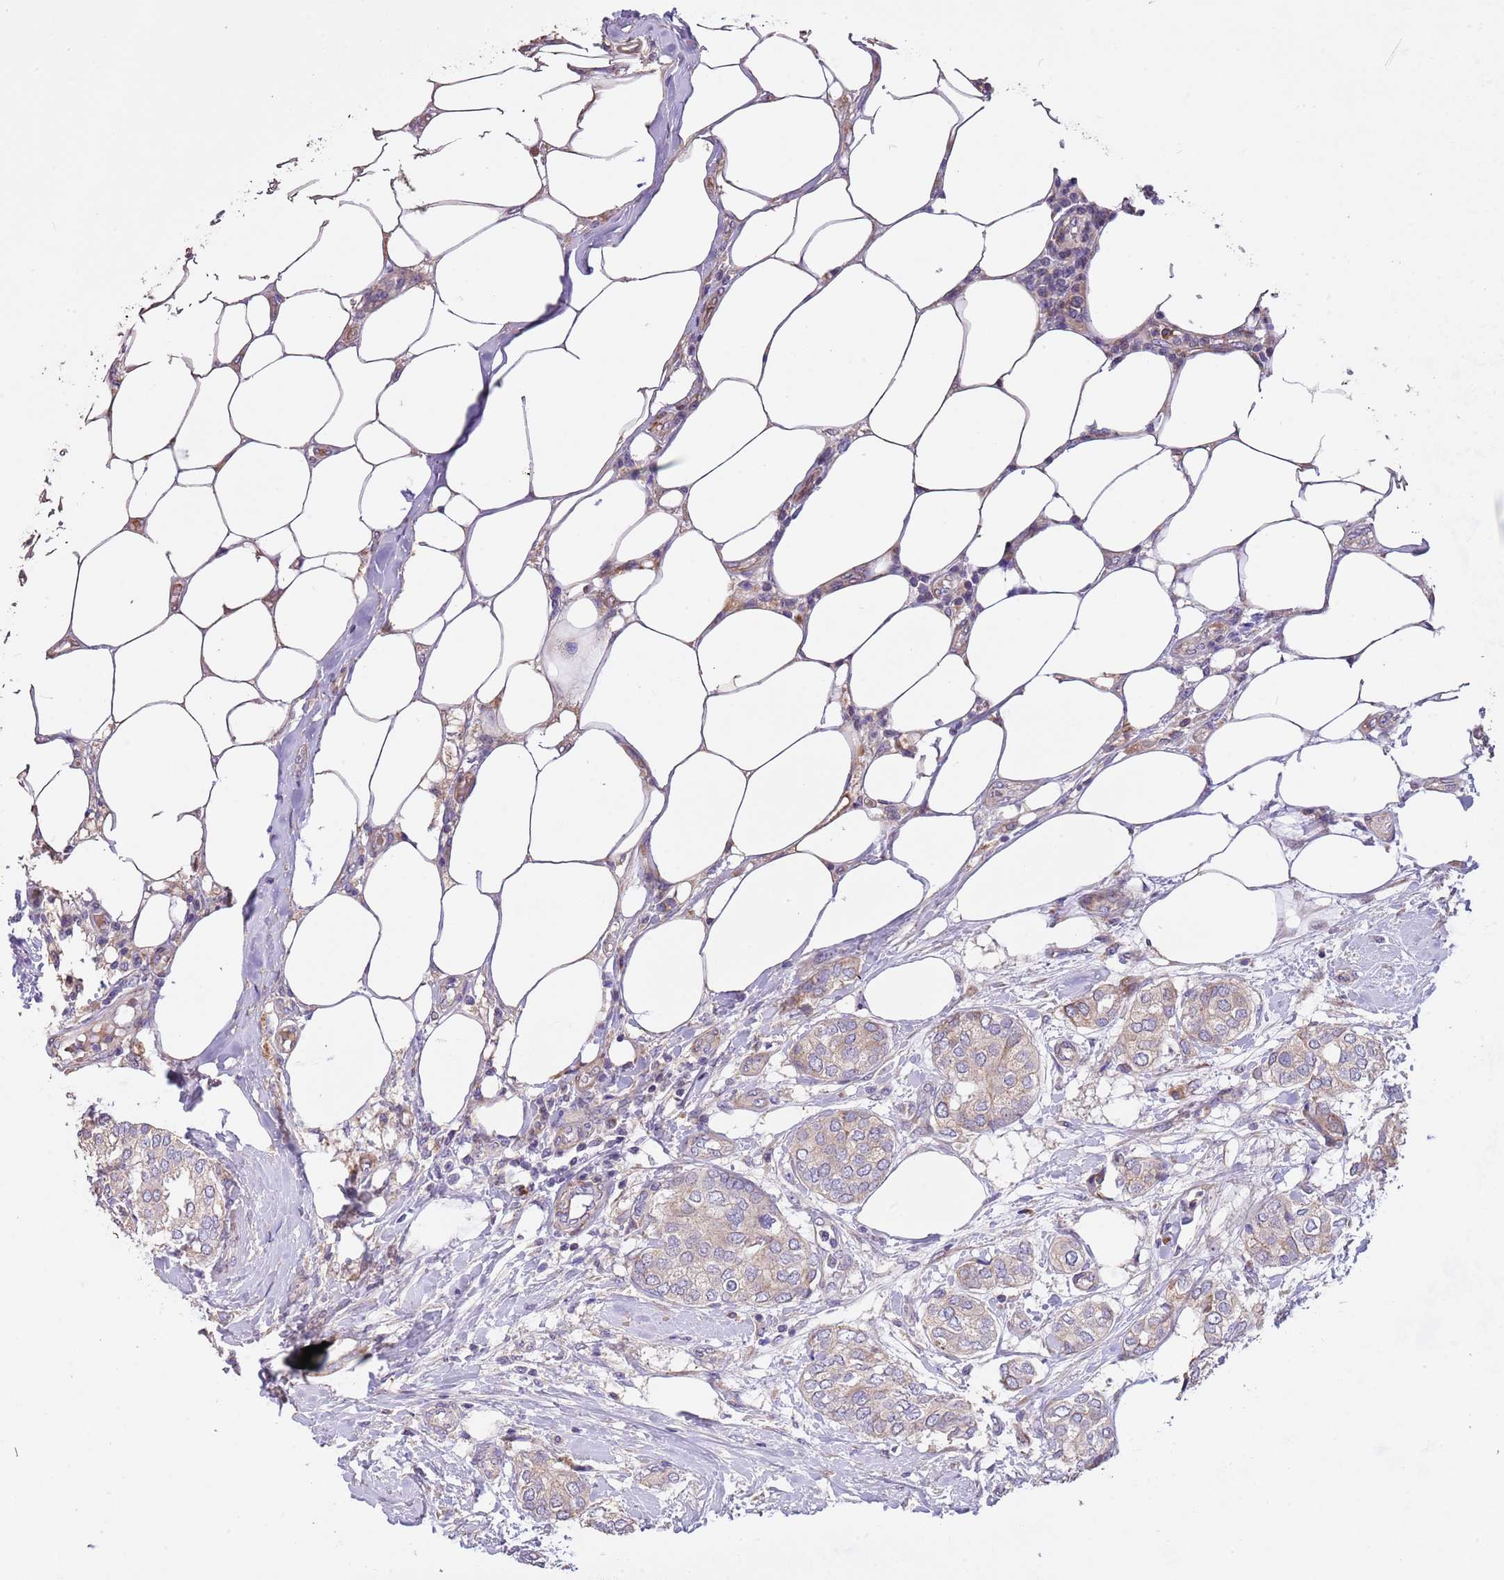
{"staining": {"intensity": "weak", "quantity": "<25%", "location": "cytoplasmic/membranous"}, "tissue": "breast cancer", "cell_type": "Tumor cells", "image_type": "cancer", "snomed": [{"axis": "morphology", "description": "Duct carcinoma"}, {"axis": "topography", "description": "Breast"}], "caption": "IHC photomicrograph of neoplastic tissue: human intraductal carcinoma (breast) stained with DAB exhibits no significant protein positivity in tumor cells. (Brightfield microscopy of DAB (3,3'-diaminobenzidine) IHC at high magnification).", "gene": "PIGA", "patient": {"sex": "female", "age": 73}}